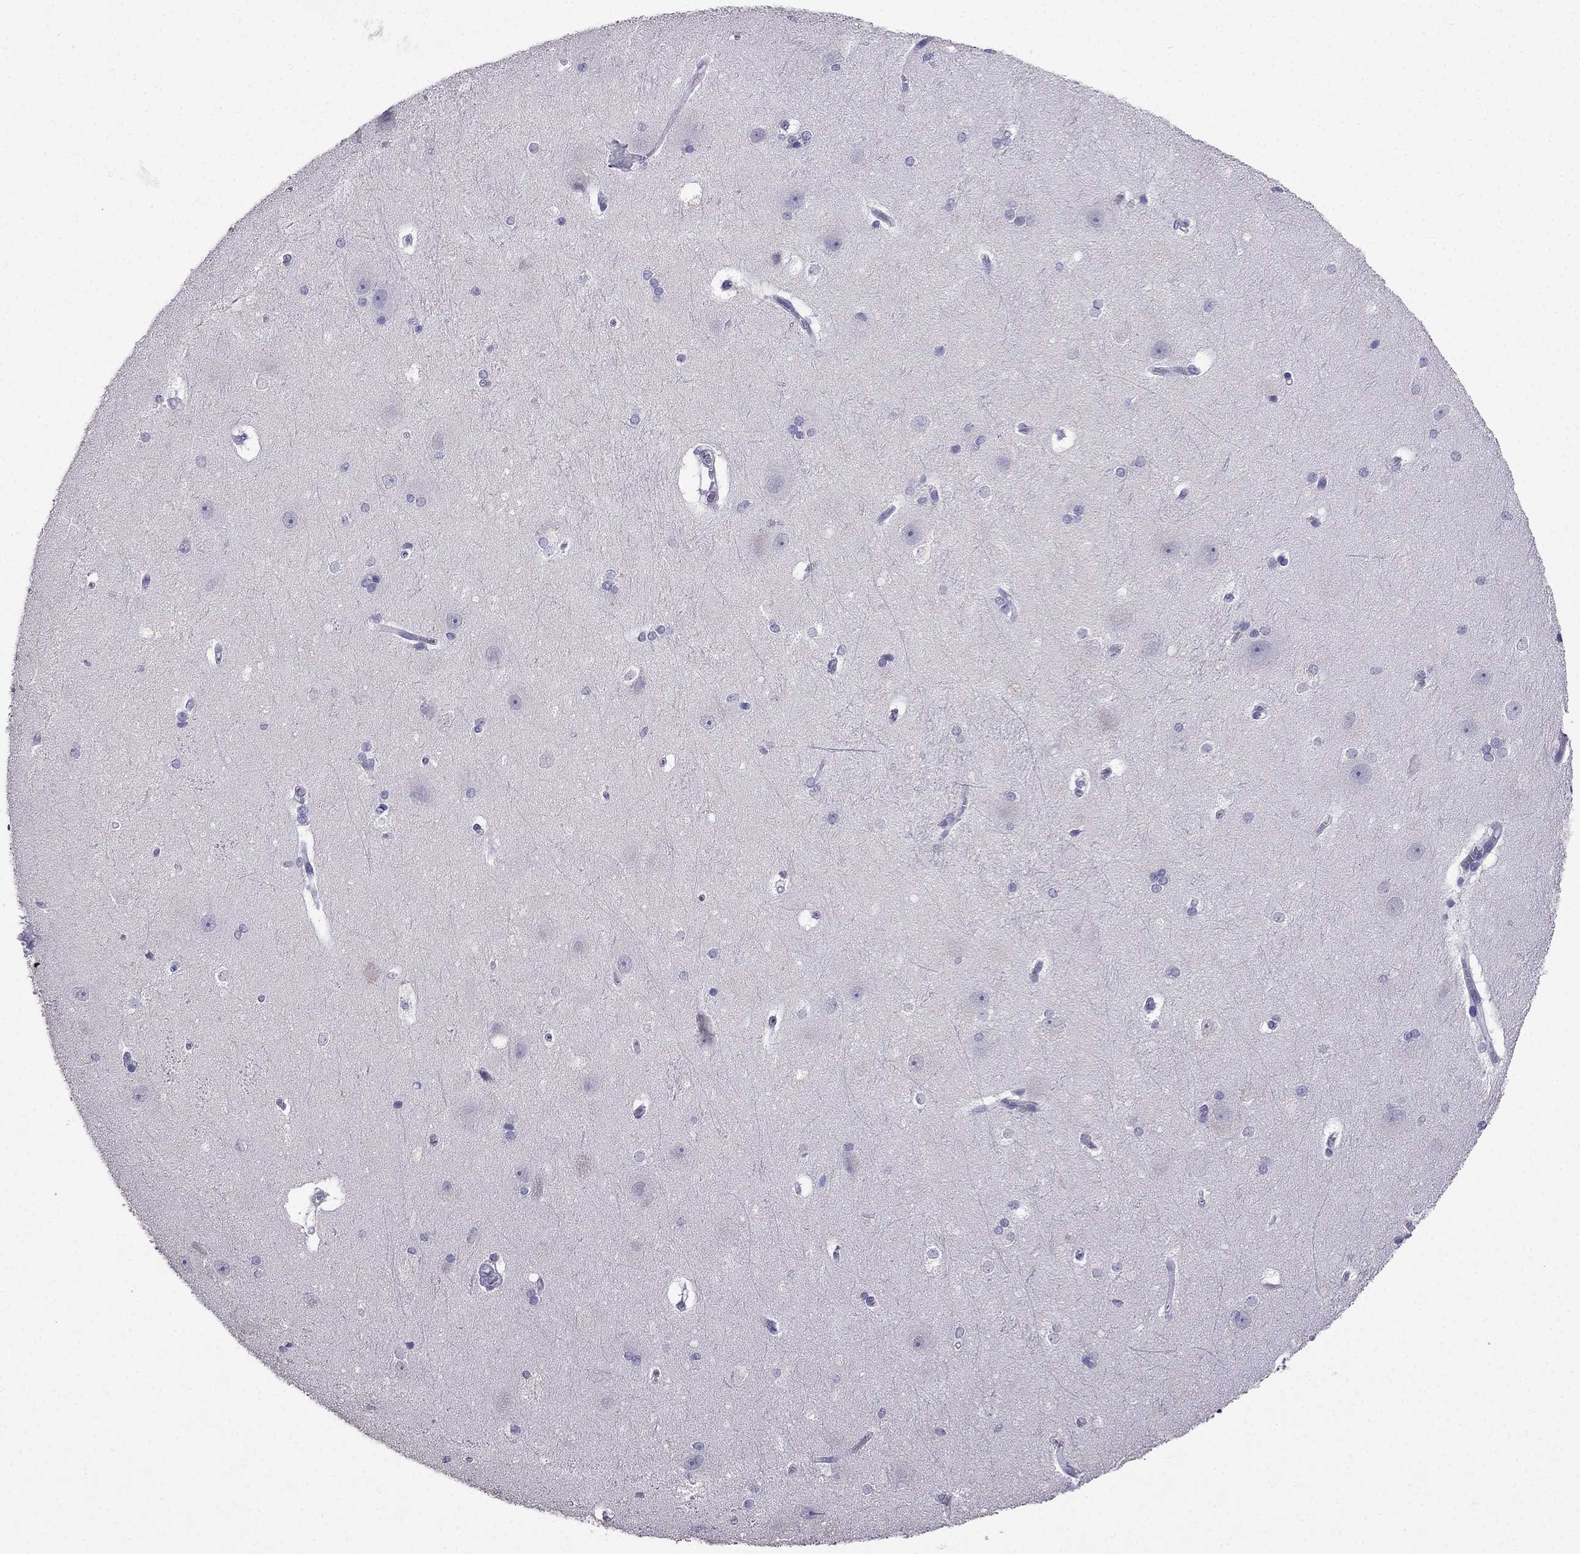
{"staining": {"intensity": "negative", "quantity": "none", "location": "none"}, "tissue": "hippocampus", "cell_type": "Glial cells", "image_type": "normal", "snomed": [{"axis": "morphology", "description": "Normal tissue, NOS"}, {"axis": "topography", "description": "Cerebral cortex"}, {"axis": "topography", "description": "Hippocampus"}], "caption": "High power microscopy image of an immunohistochemistry (IHC) histopathology image of unremarkable hippocampus, revealing no significant staining in glial cells.", "gene": "ARID3A", "patient": {"sex": "female", "age": 19}}